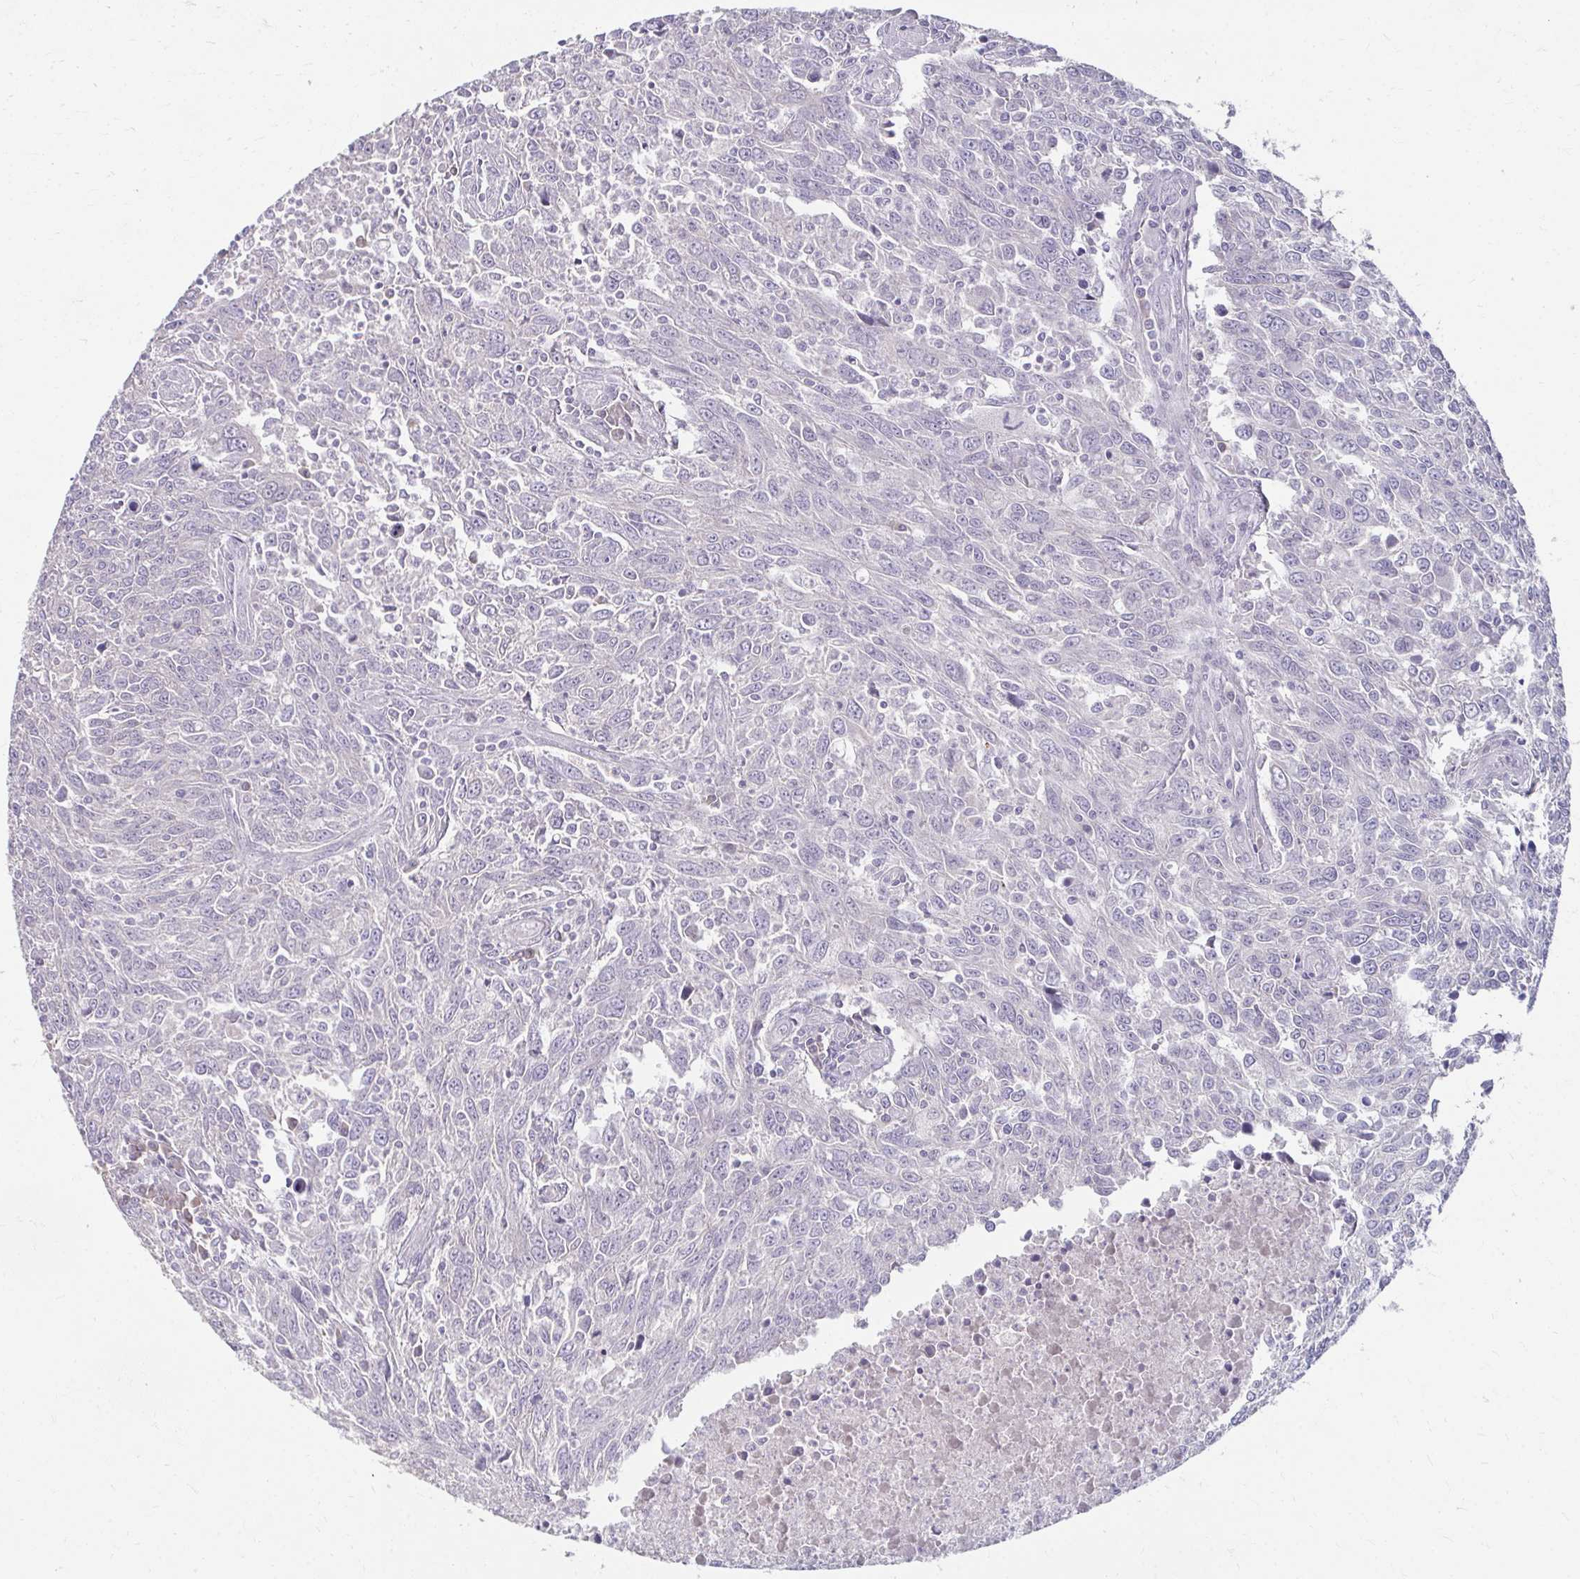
{"staining": {"intensity": "negative", "quantity": "none", "location": "none"}, "tissue": "breast cancer", "cell_type": "Tumor cells", "image_type": "cancer", "snomed": [{"axis": "morphology", "description": "Duct carcinoma"}, {"axis": "topography", "description": "Breast"}], "caption": "Protein analysis of infiltrating ductal carcinoma (breast) exhibits no significant staining in tumor cells.", "gene": "NUP133", "patient": {"sex": "female", "age": 50}}